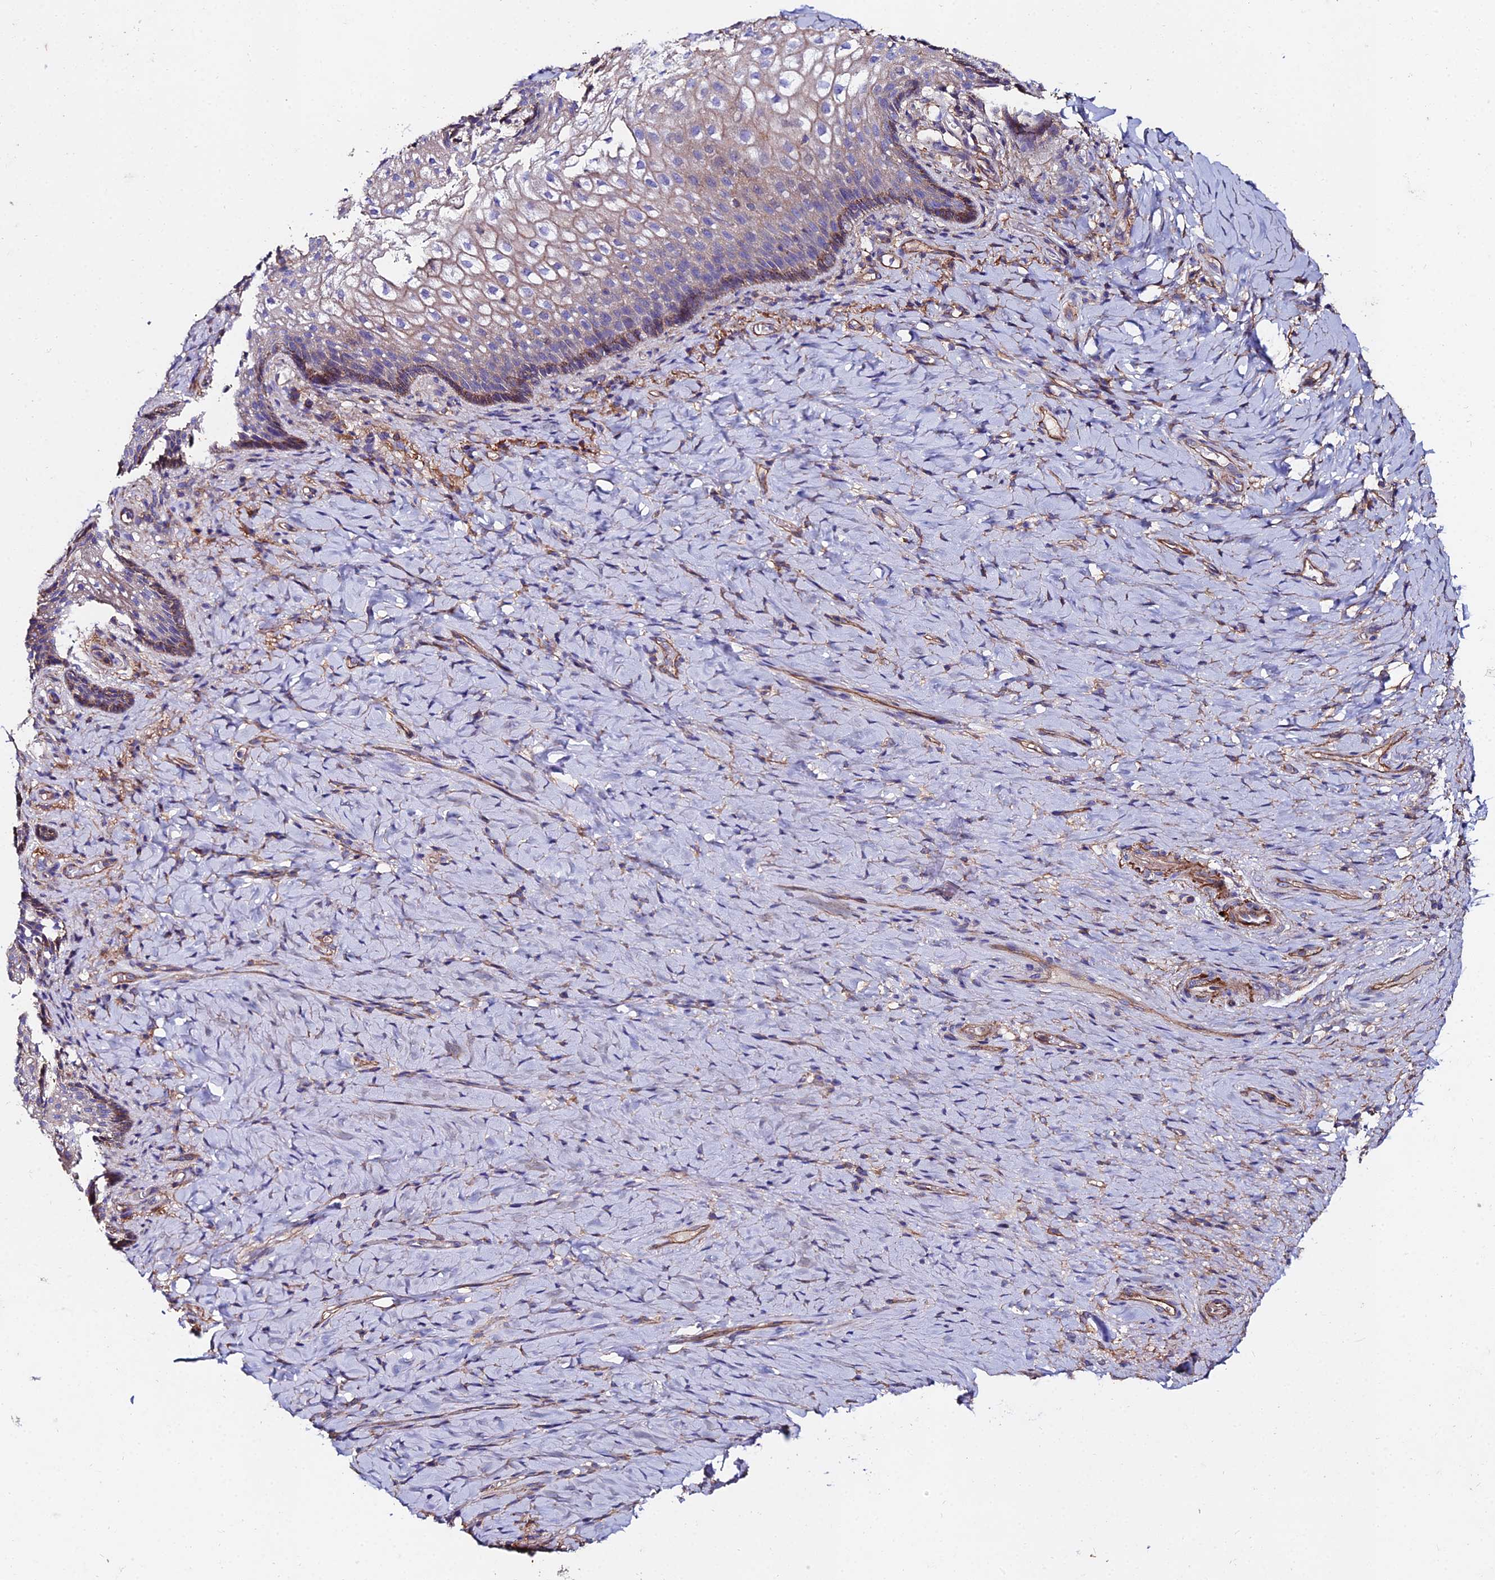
{"staining": {"intensity": "moderate", "quantity": "<25%", "location": "cytoplasmic/membranous"}, "tissue": "vagina", "cell_type": "Squamous epithelial cells", "image_type": "normal", "snomed": [{"axis": "morphology", "description": "Normal tissue, NOS"}, {"axis": "topography", "description": "Vagina"}], "caption": "Protein expression analysis of benign vagina shows moderate cytoplasmic/membranous staining in about <25% of squamous epithelial cells.", "gene": "C6", "patient": {"sex": "female", "age": 60}}